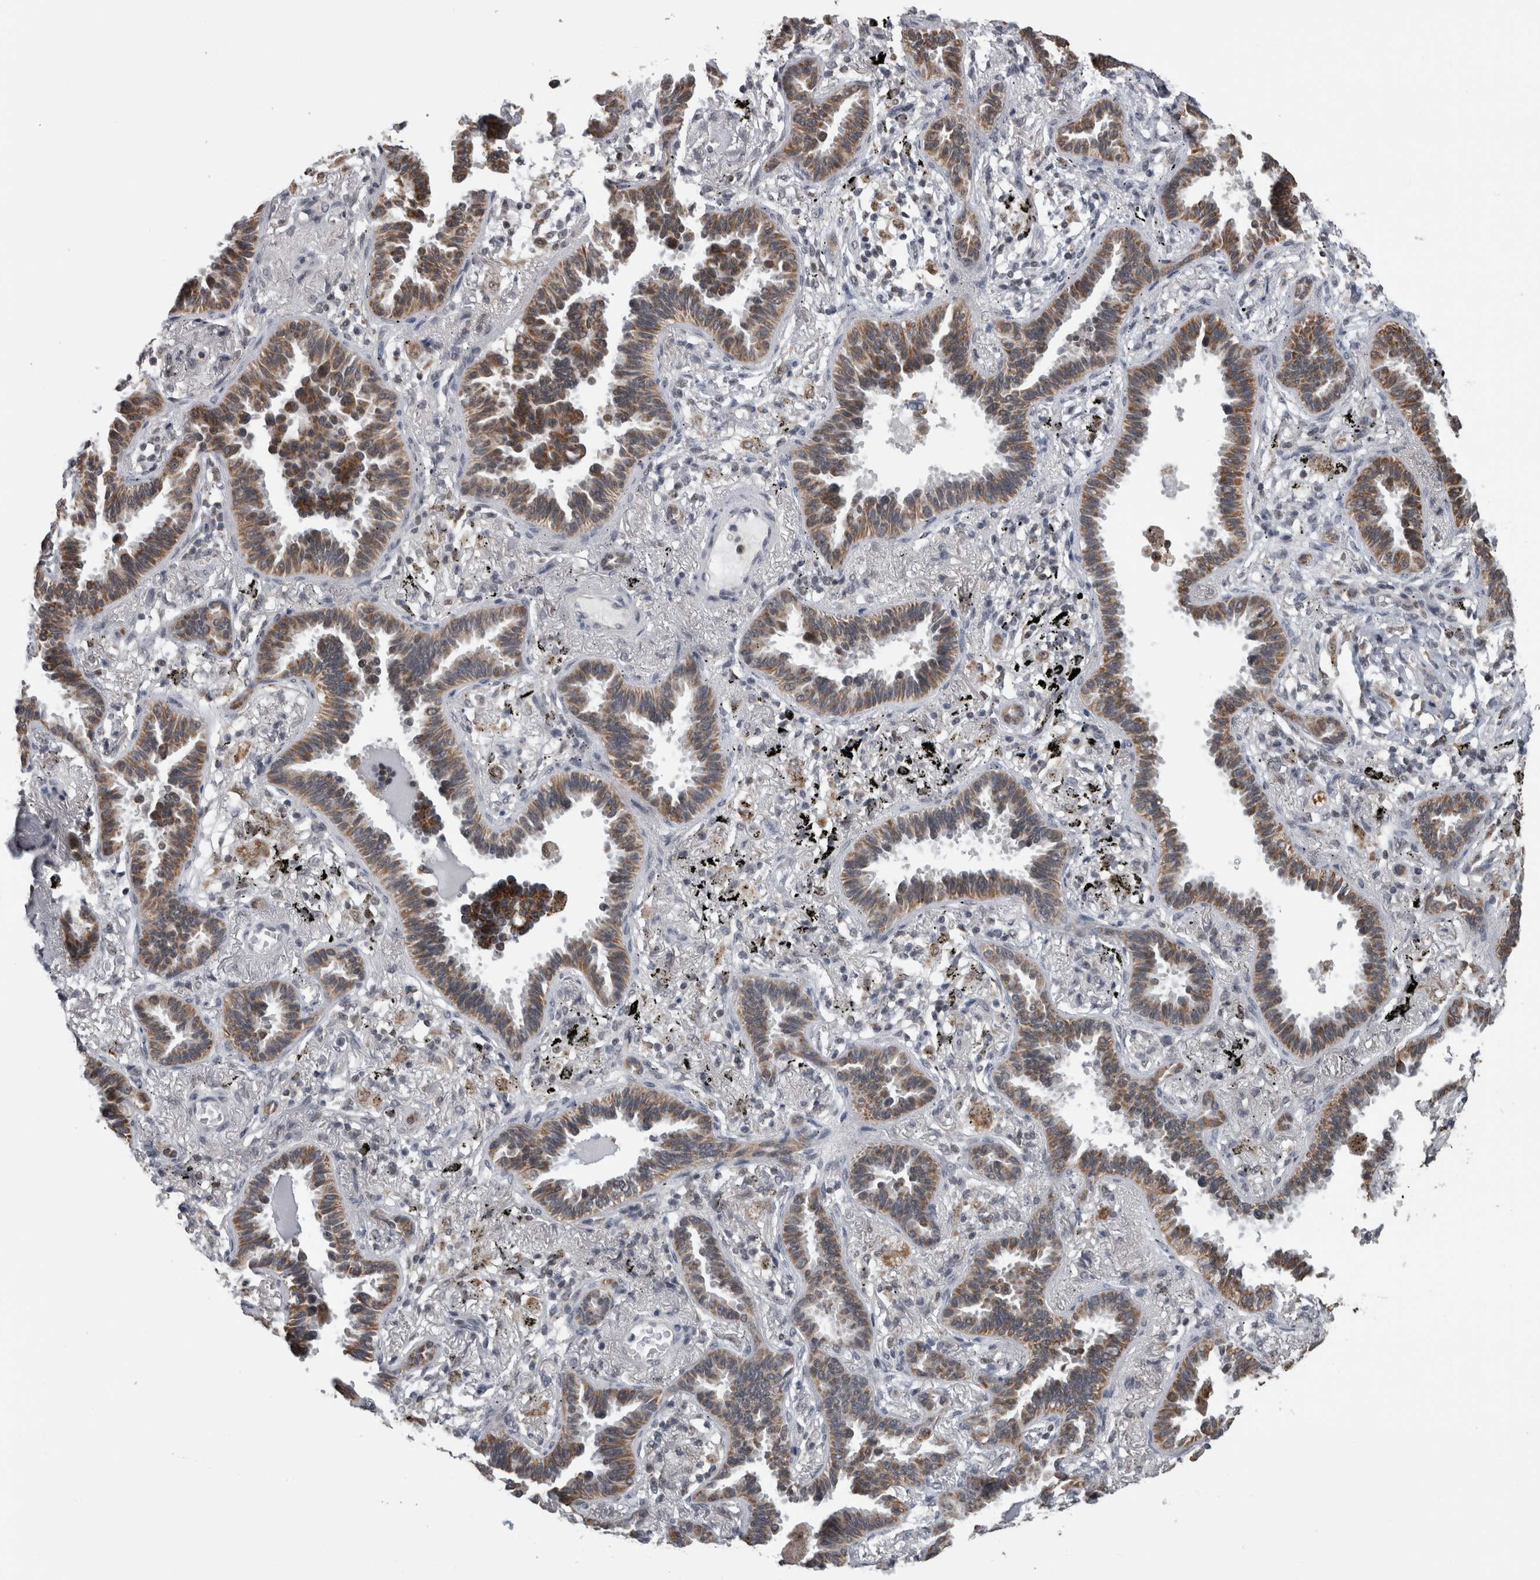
{"staining": {"intensity": "moderate", "quantity": ">75%", "location": "cytoplasmic/membranous"}, "tissue": "lung cancer", "cell_type": "Tumor cells", "image_type": "cancer", "snomed": [{"axis": "morphology", "description": "Adenocarcinoma, NOS"}, {"axis": "topography", "description": "Lung"}], "caption": "Immunohistochemistry (IHC) image of neoplastic tissue: lung cancer (adenocarcinoma) stained using immunohistochemistry demonstrates medium levels of moderate protein expression localized specifically in the cytoplasmic/membranous of tumor cells, appearing as a cytoplasmic/membranous brown color.", "gene": "OR2K2", "patient": {"sex": "male", "age": 59}}